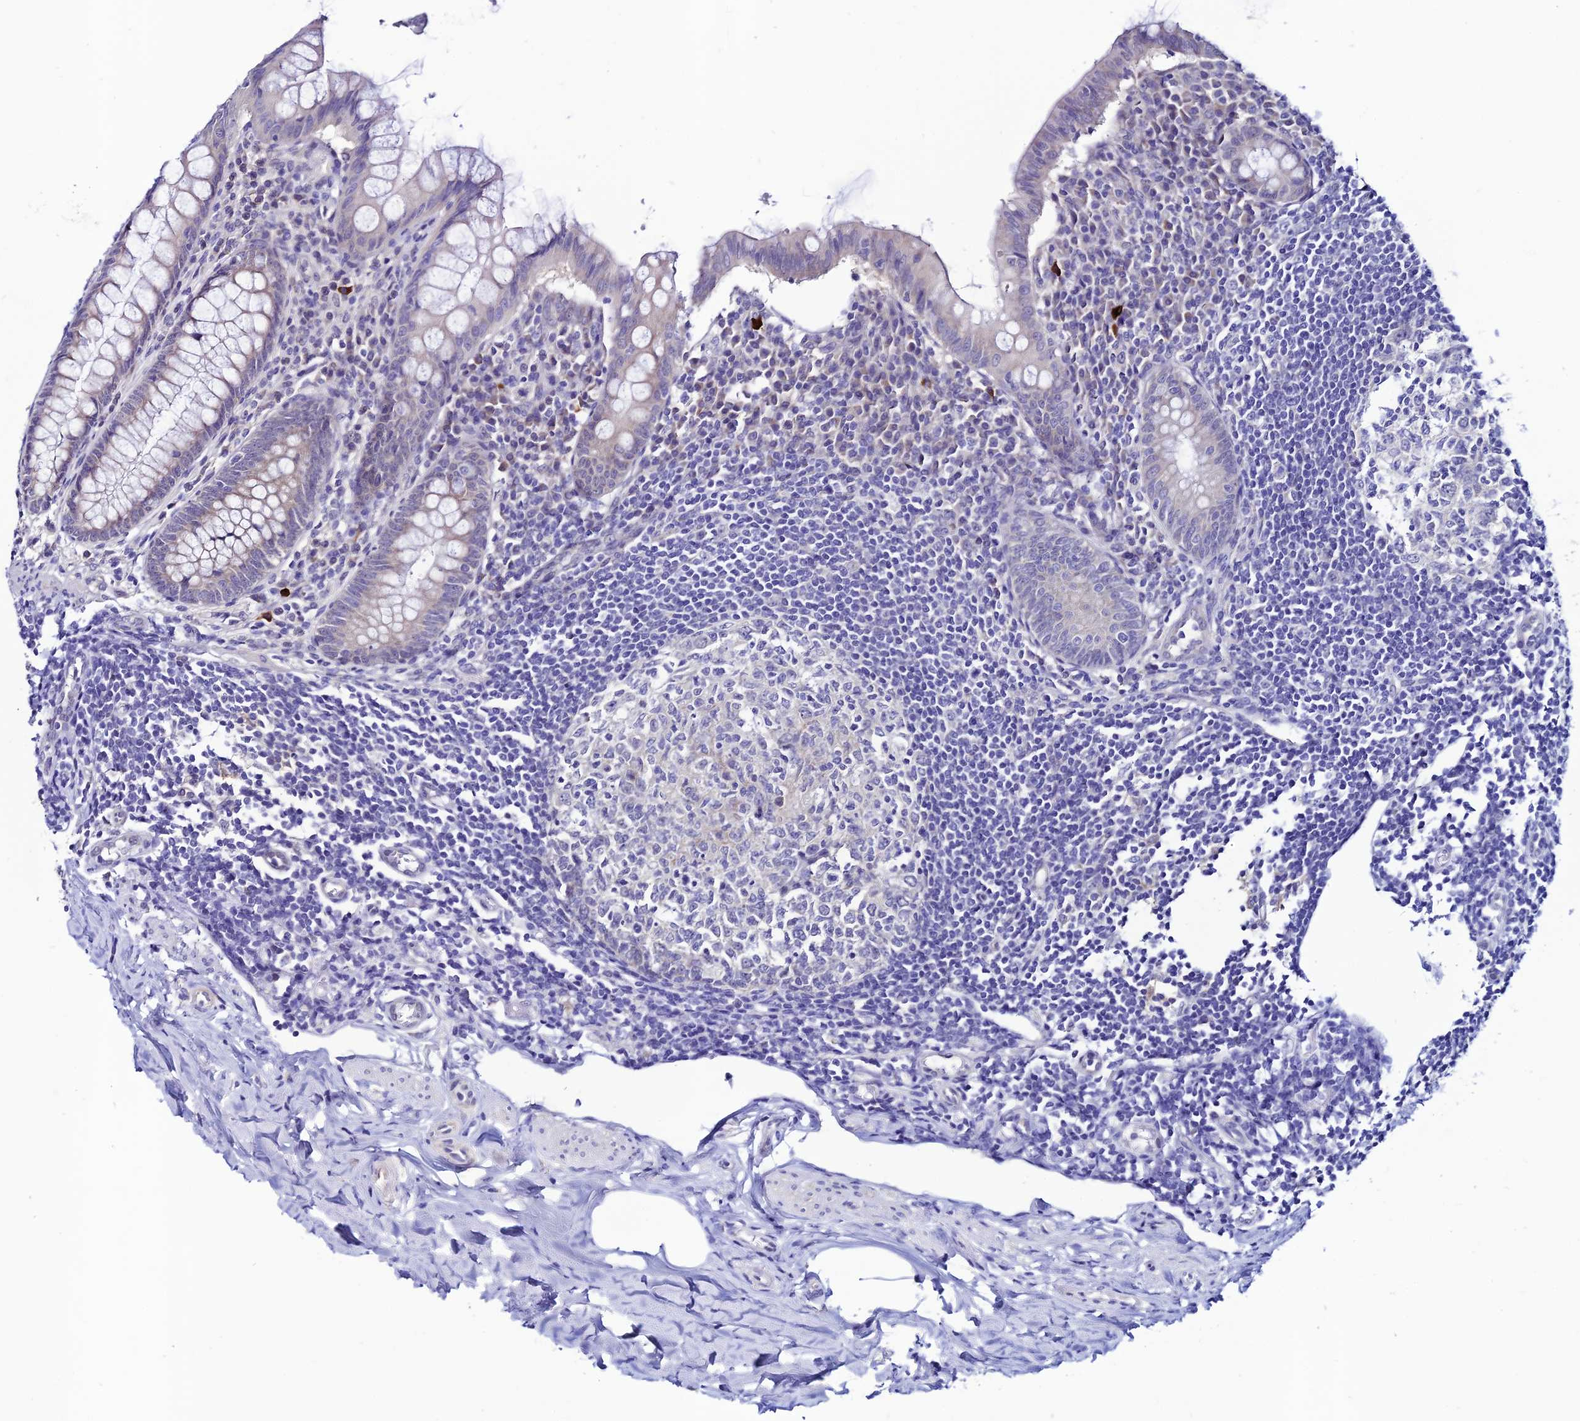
{"staining": {"intensity": "weak", "quantity": "<25%", "location": "cytoplasmic/membranous"}, "tissue": "appendix", "cell_type": "Glandular cells", "image_type": "normal", "snomed": [{"axis": "morphology", "description": "Normal tissue, NOS"}, {"axis": "topography", "description": "Appendix"}], "caption": "Immunohistochemistry of normal appendix displays no positivity in glandular cells. (Brightfield microscopy of DAB immunohistochemistry at high magnification).", "gene": "FZD8", "patient": {"sex": "female", "age": 33}}